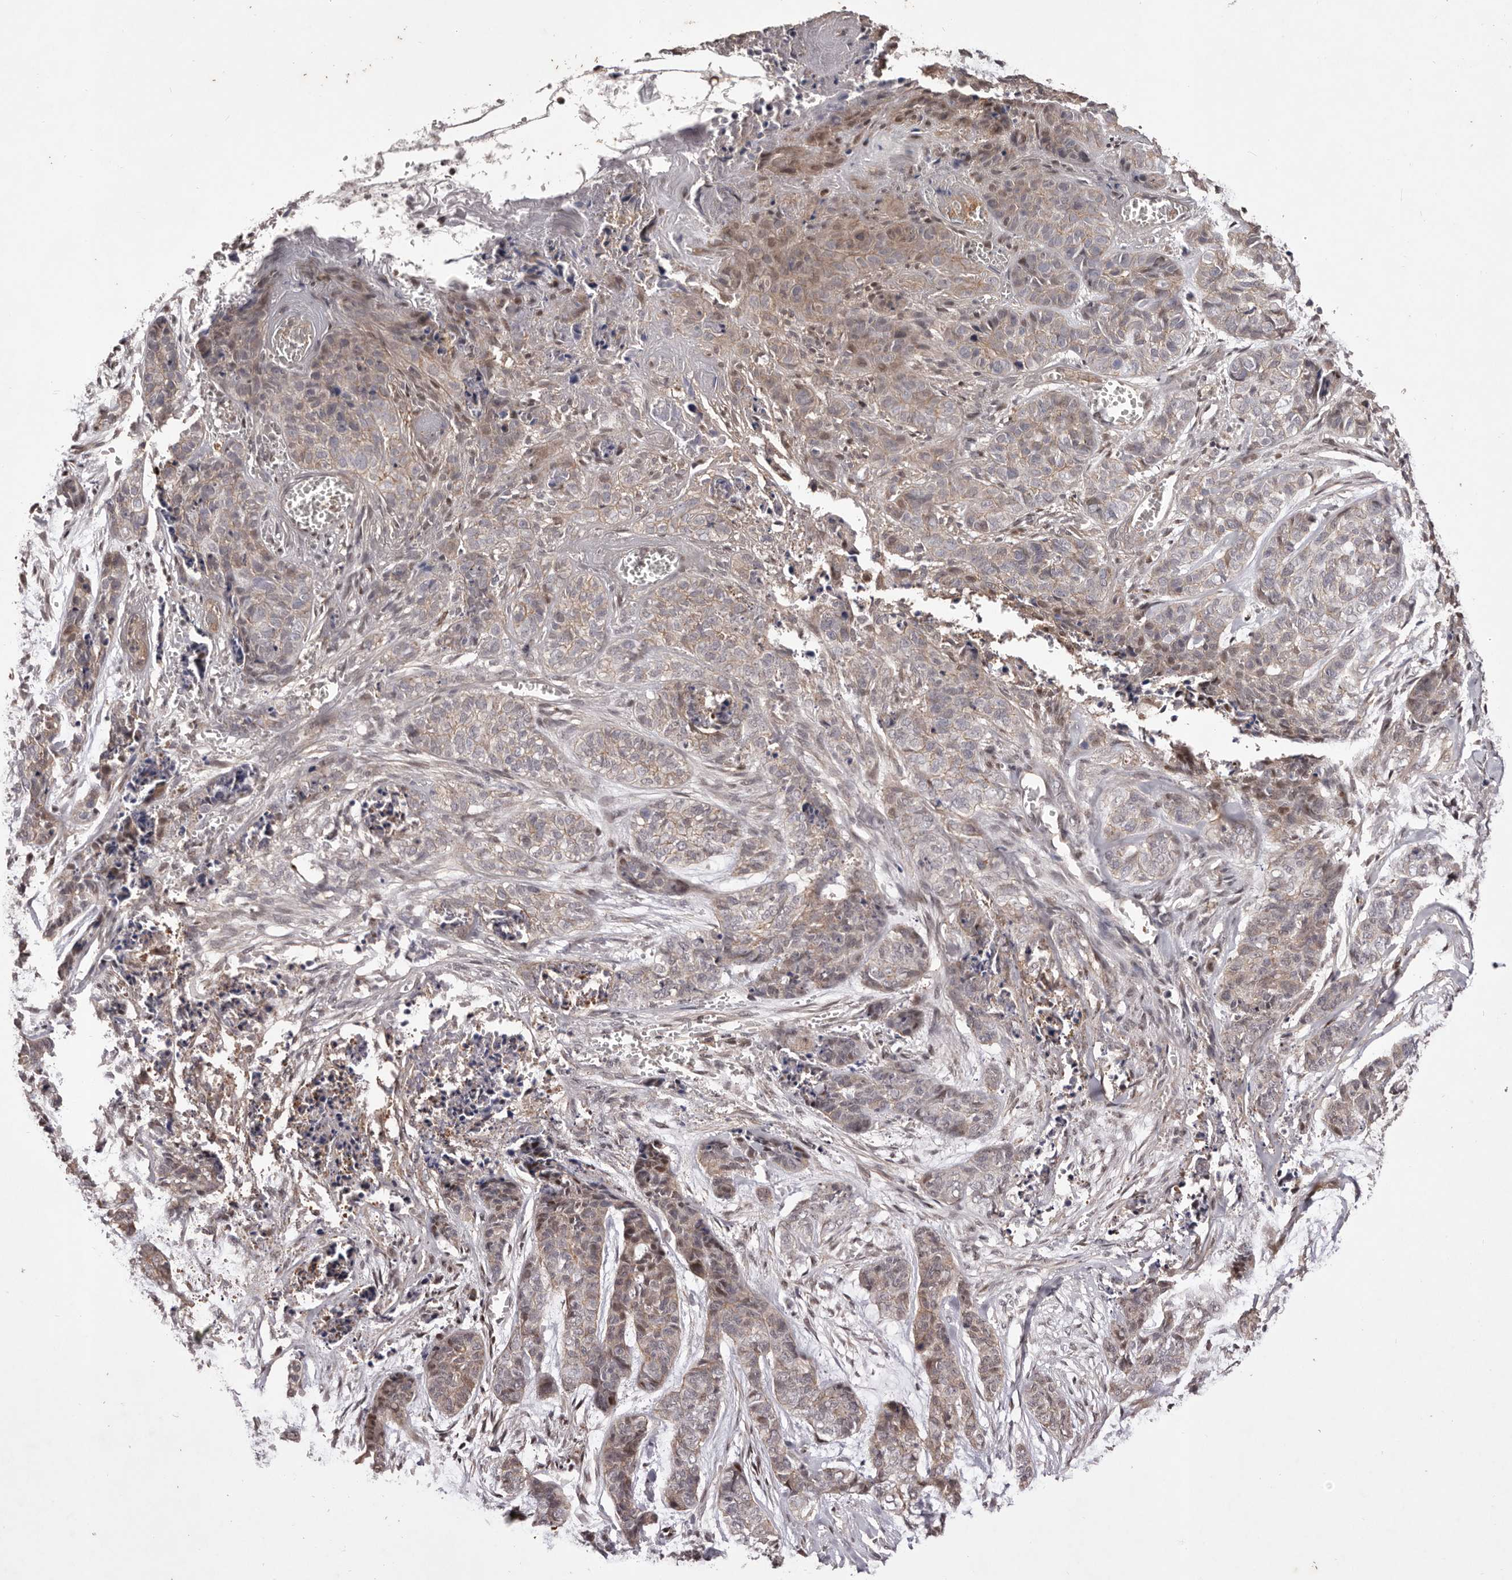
{"staining": {"intensity": "weak", "quantity": "25%-75%", "location": "cytoplasmic/membranous,nuclear"}, "tissue": "skin cancer", "cell_type": "Tumor cells", "image_type": "cancer", "snomed": [{"axis": "morphology", "description": "Basal cell carcinoma"}, {"axis": "topography", "description": "Skin"}], "caption": "Immunohistochemical staining of human skin cancer (basal cell carcinoma) exhibits low levels of weak cytoplasmic/membranous and nuclear protein expression in about 25%-75% of tumor cells. Nuclei are stained in blue.", "gene": "FBXO5", "patient": {"sex": "female", "age": 64}}